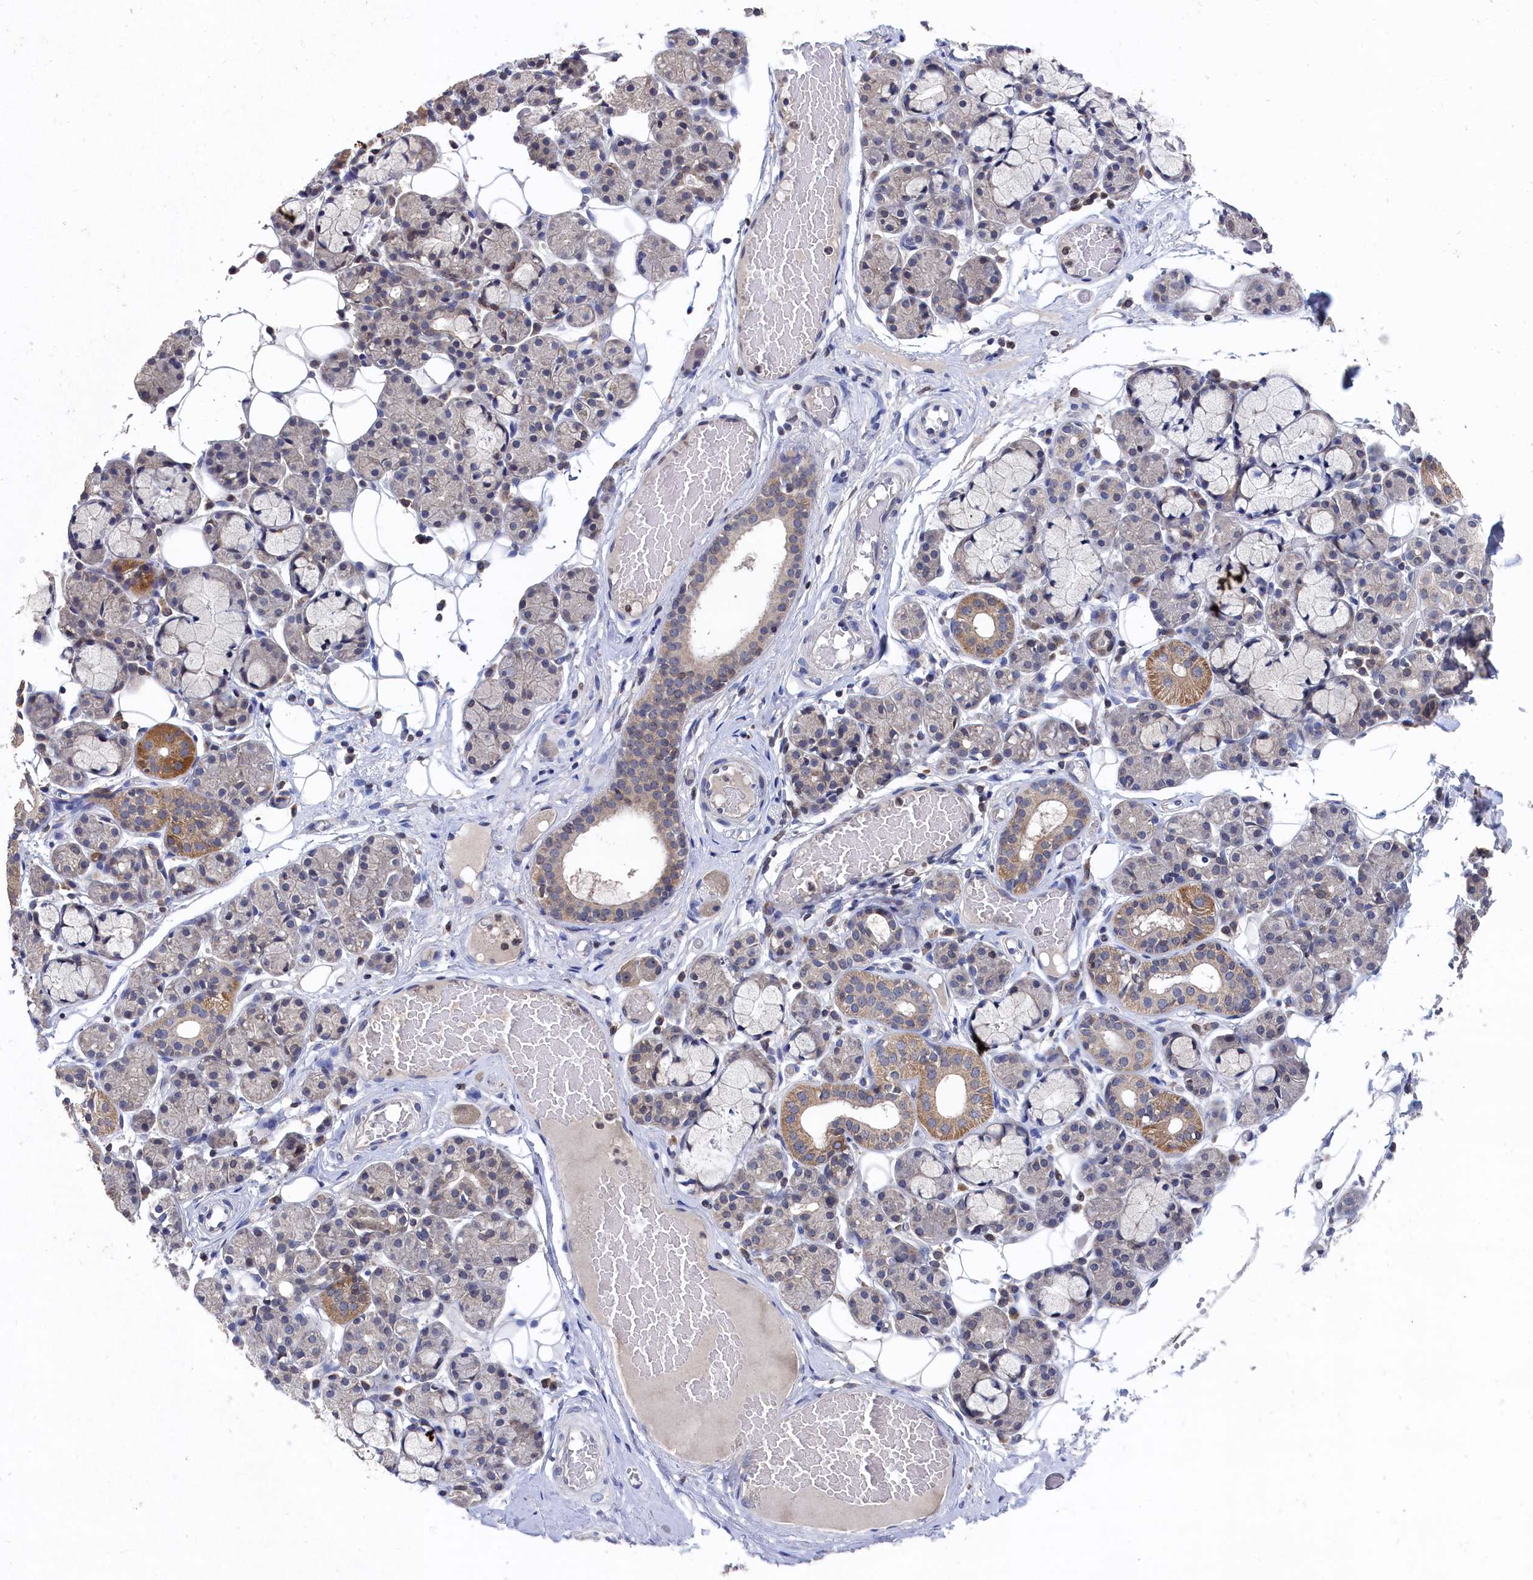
{"staining": {"intensity": "moderate", "quantity": "<25%", "location": "cytoplasmic/membranous,nuclear"}, "tissue": "salivary gland", "cell_type": "Glandular cells", "image_type": "normal", "snomed": [{"axis": "morphology", "description": "Normal tissue, NOS"}, {"axis": "topography", "description": "Salivary gland"}], "caption": "Immunohistochemical staining of normal salivary gland reveals low levels of moderate cytoplasmic/membranous,nuclear expression in about <25% of glandular cells. The staining was performed using DAB, with brown indicating positive protein expression. Nuclei are stained blue with hematoxylin.", "gene": "ANKEF1", "patient": {"sex": "male", "age": 63}}